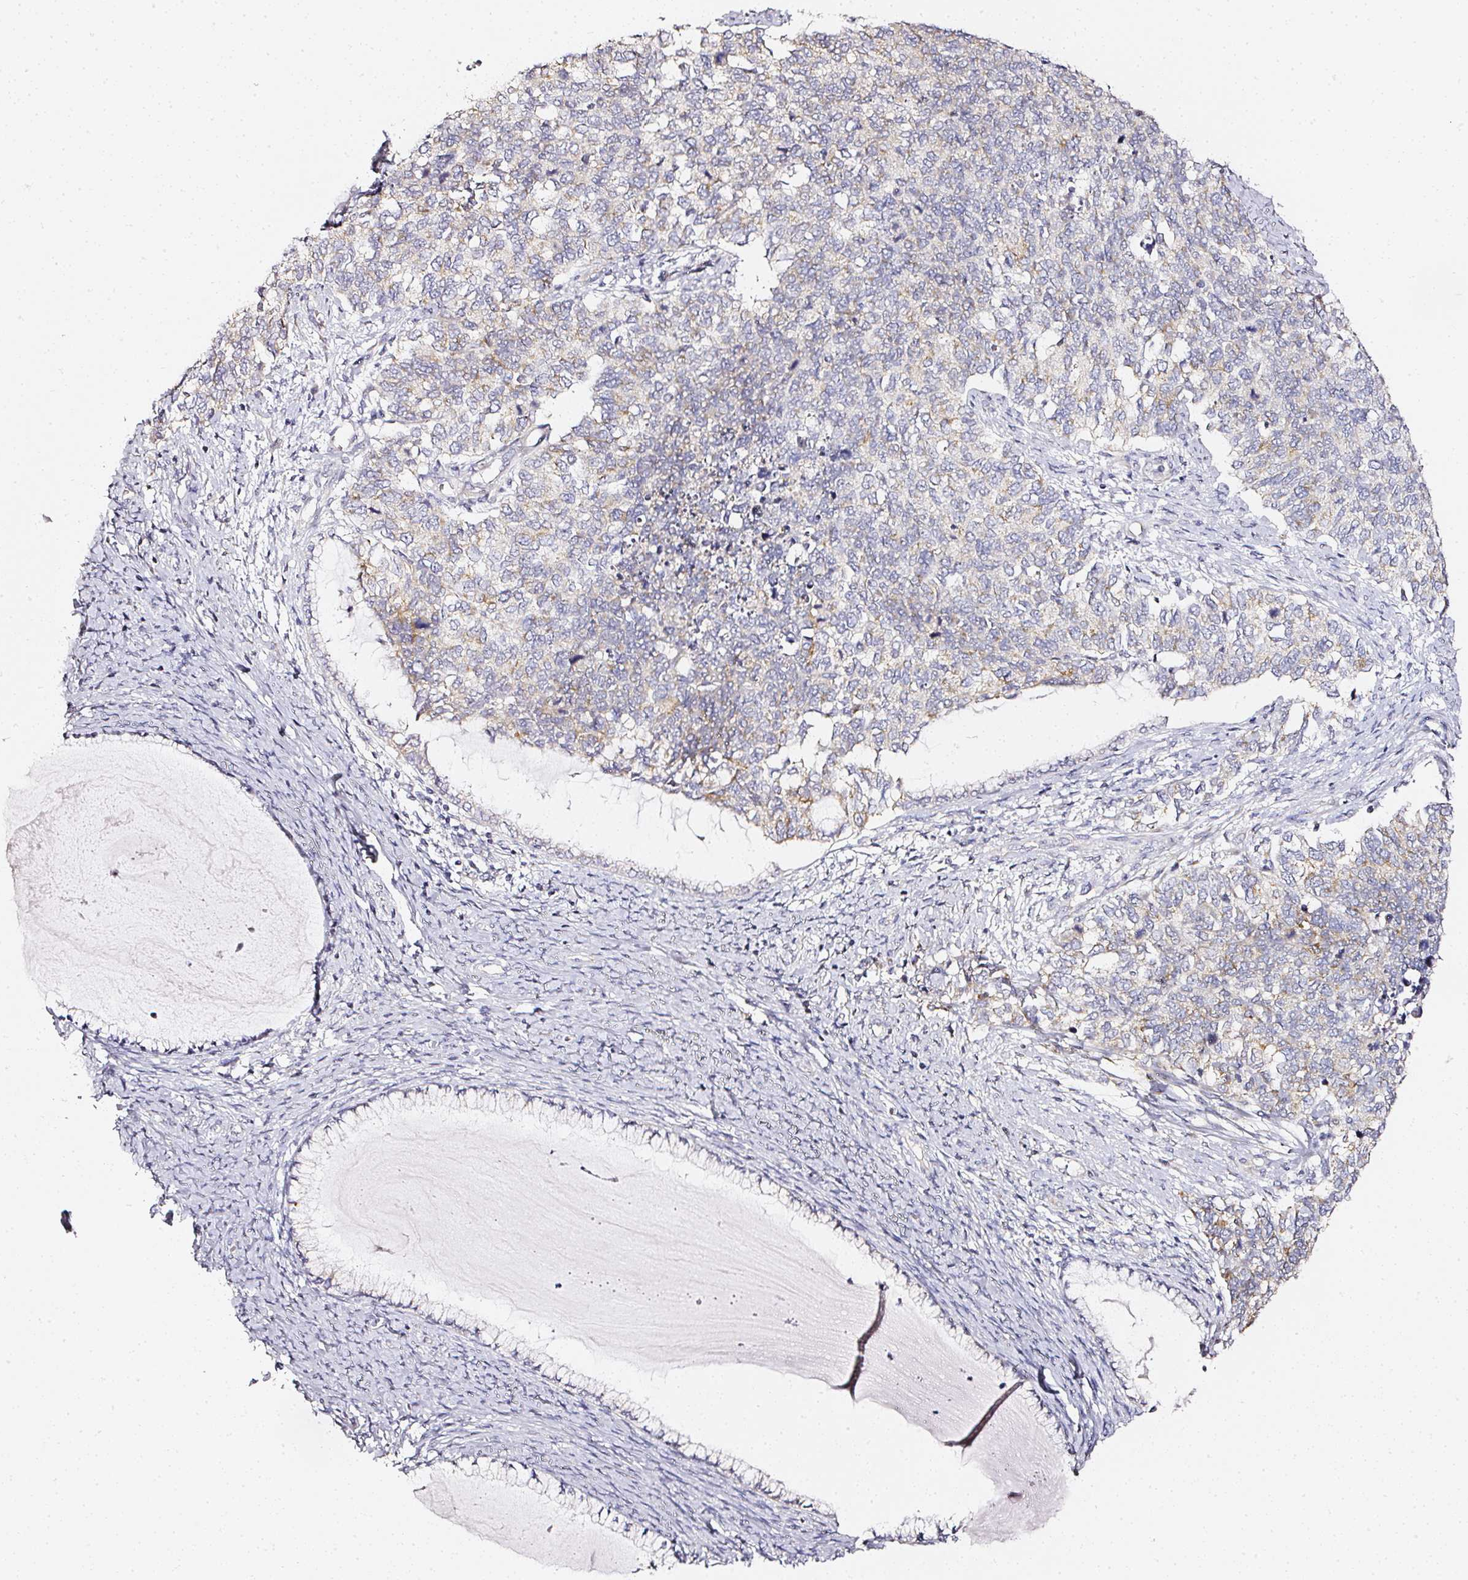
{"staining": {"intensity": "weak", "quantity": "25%-75%", "location": "cytoplasmic/membranous"}, "tissue": "cervical cancer", "cell_type": "Tumor cells", "image_type": "cancer", "snomed": [{"axis": "morphology", "description": "Squamous cell carcinoma, NOS"}, {"axis": "topography", "description": "Cervix"}], "caption": "Squamous cell carcinoma (cervical) stained with a protein marker shows weak staining in tumor cells.", "gene": "NTRK1", "patient": {"sex": "female", "age": 63}}